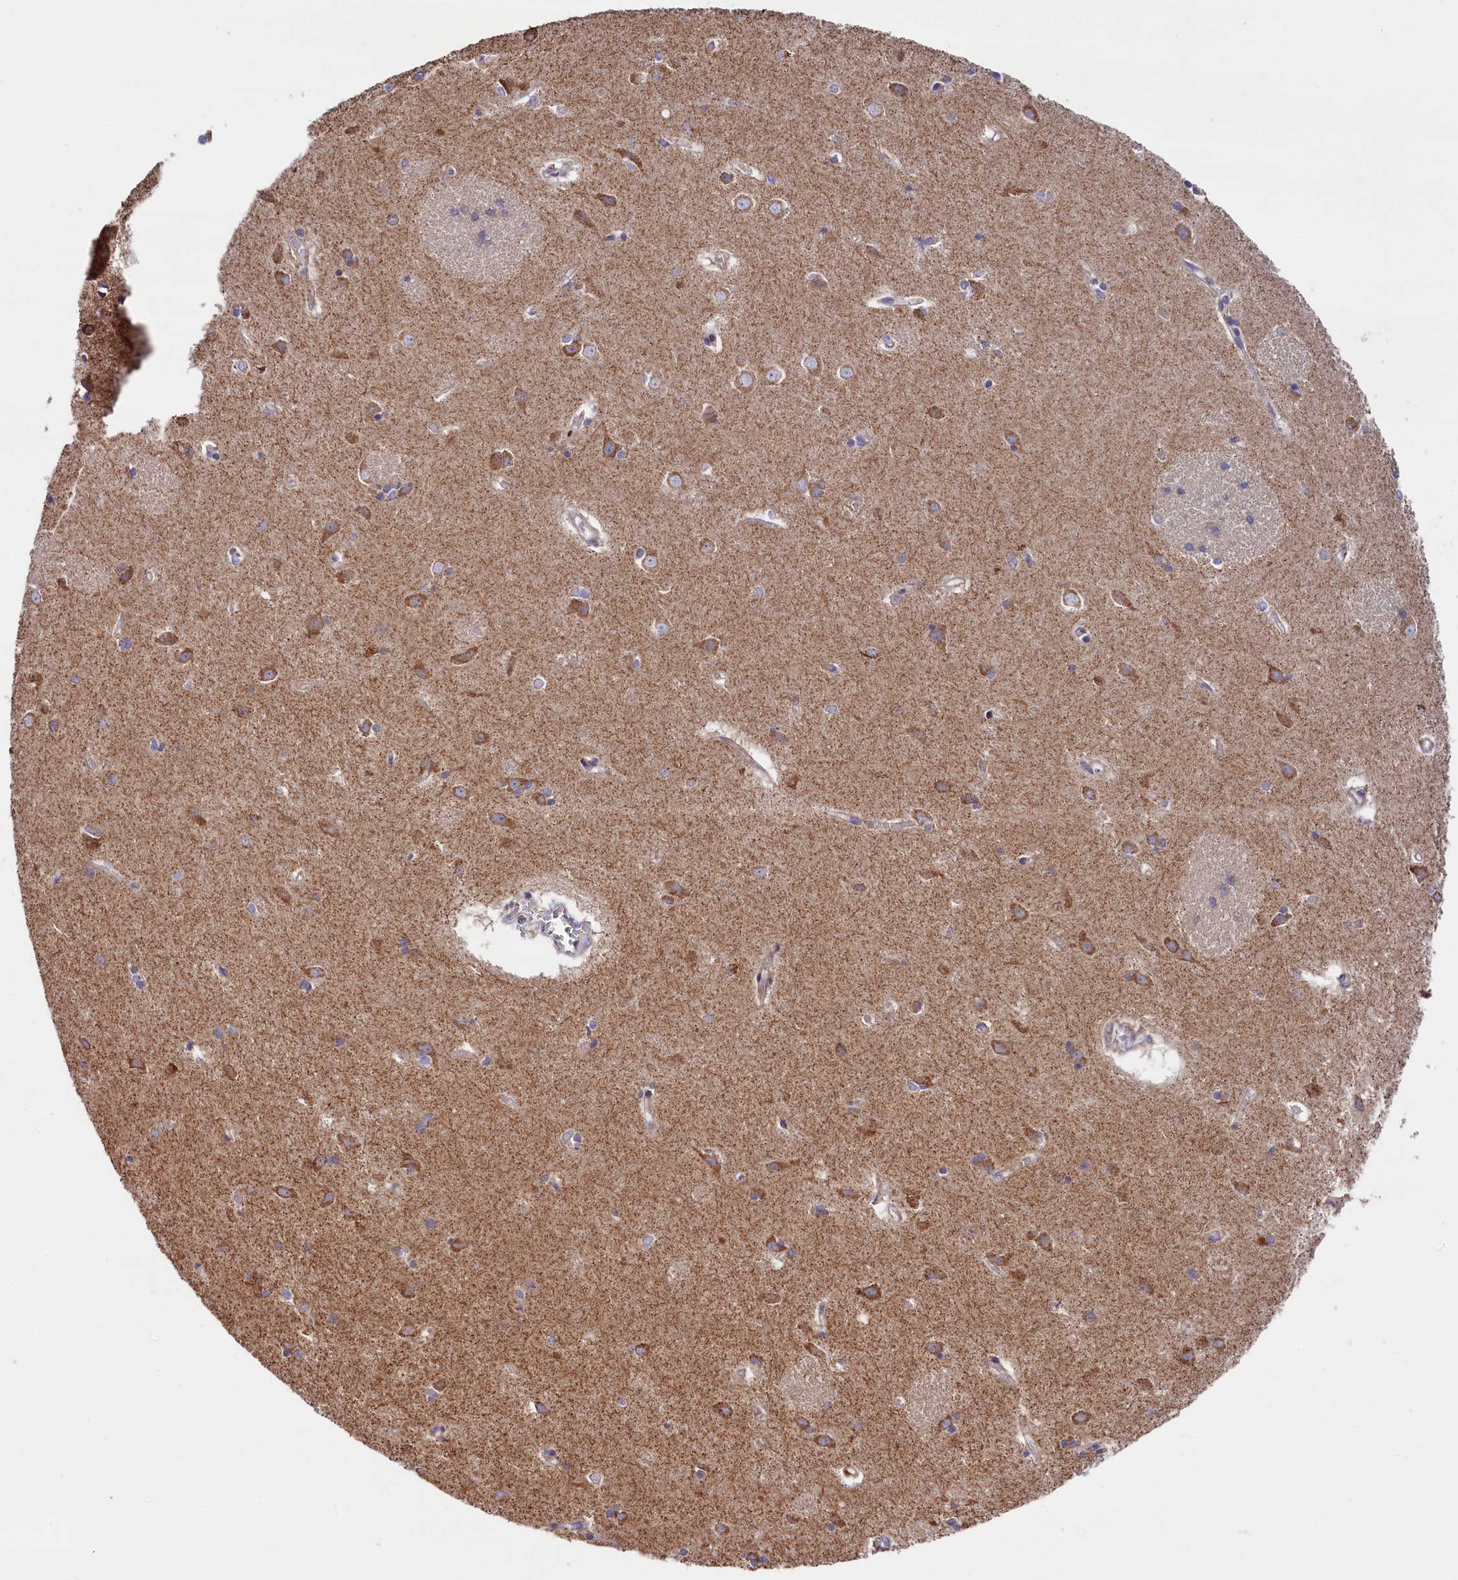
{"staining": {"intensity": "weak", "quantity": "<25%", "location": "cytoplasmic/membranous"}, "tissue": "caudate", "cell_type": "Glial cells", "image_type": "normal", "snomed": [{"axis": "morphology", "description": "Normal tissue, NOS"}, {"axis": "topography", "description": "Lateral ventricle wall"}], "caption": "IHC of normal caudate exhibits no positivity in glial cells.", "gene": "ZSWIM1", "patient": {"sex": "male", "age": 37}}